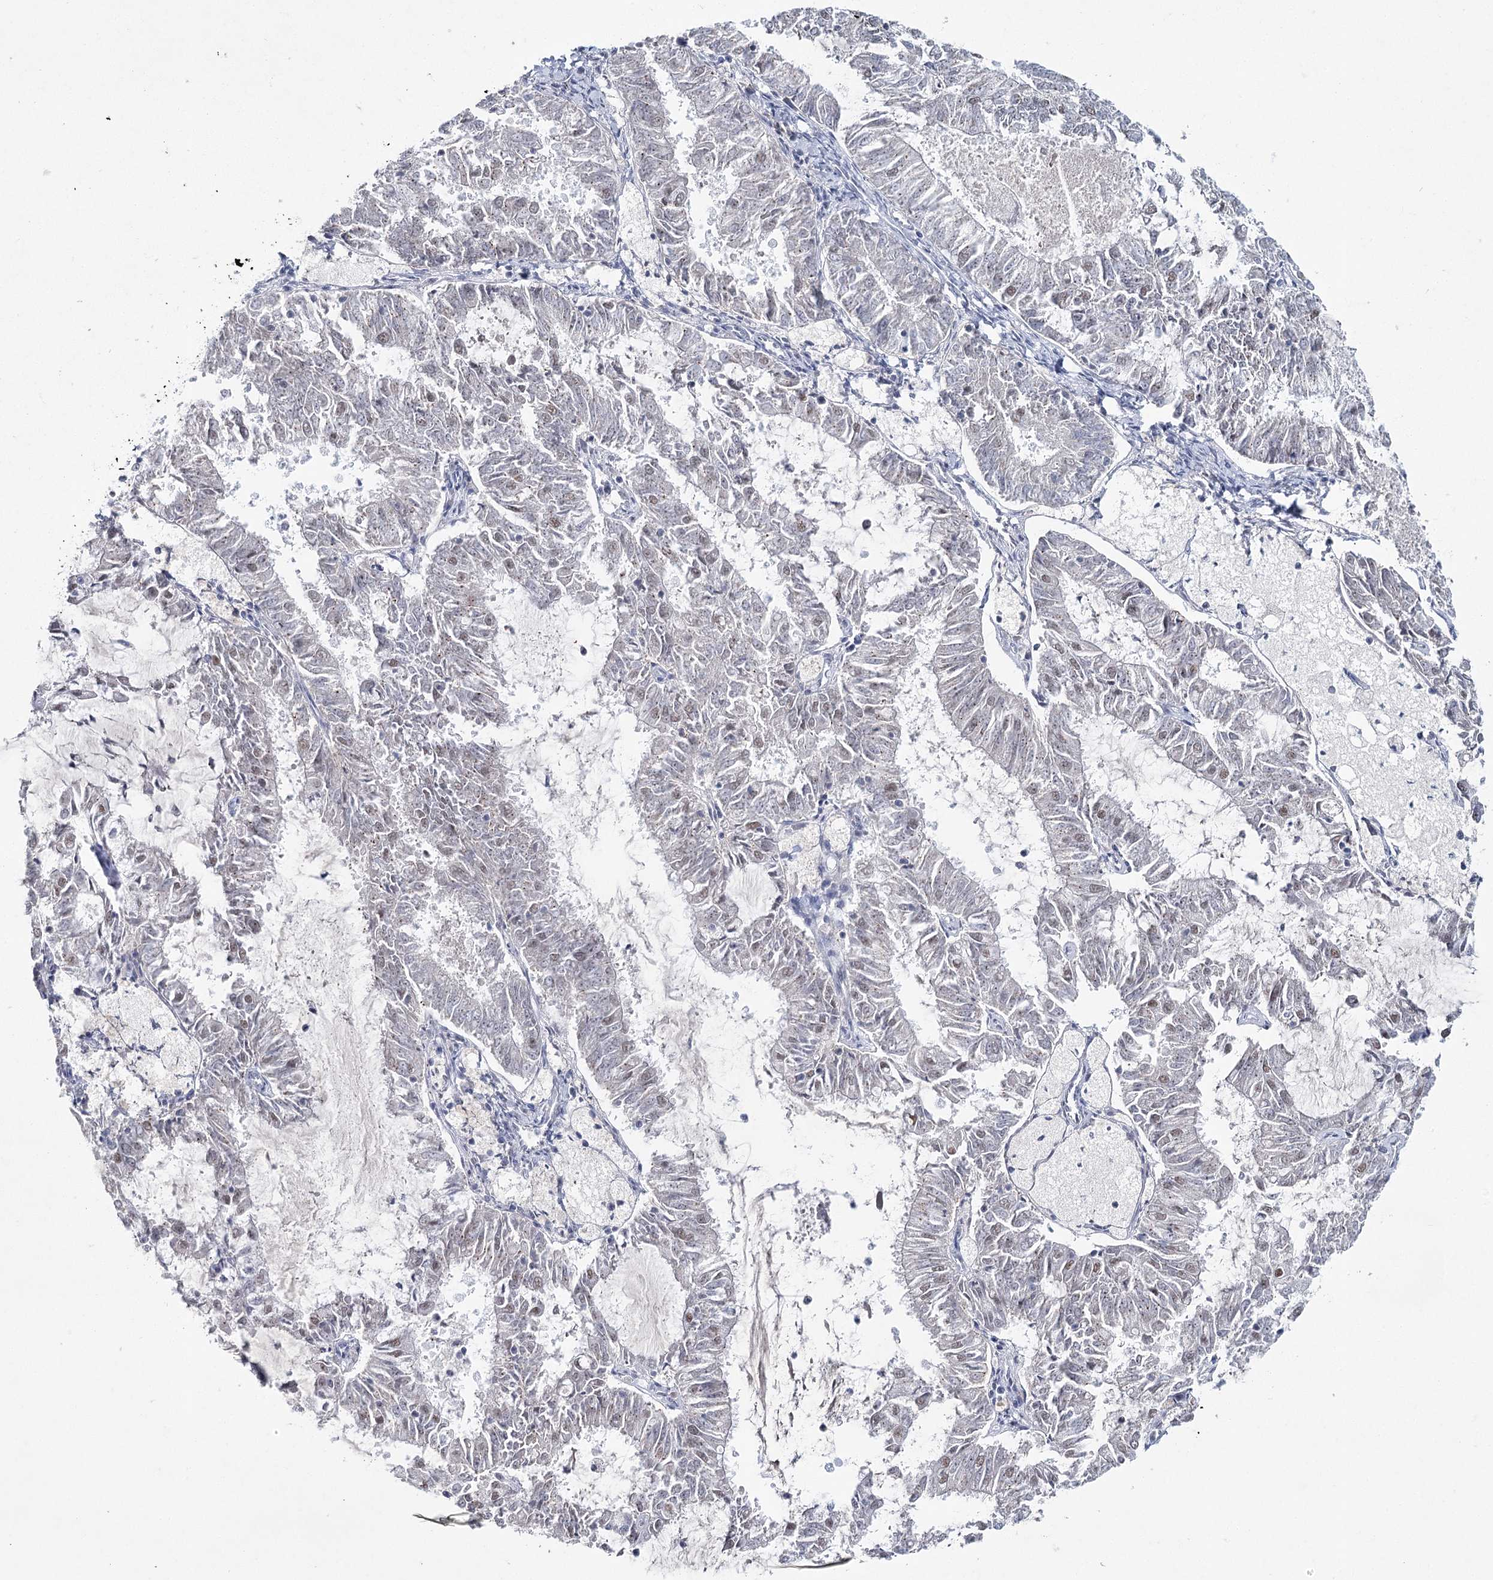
{"staining": {"intensity": "weak", "quantity": "25%-75%", "location": "nuclear"}, "tissue": "endometrial cancer", "cell_type": "Tumor cells", "image_type": "cancer", "snomed": [{"axis": "morphology", "description": "Adenocarcinoma, NOS"}, {"axis": "topography", "description": "Endometrium"}], "caption": "A high-resolution micrograph shows IHC staining of adenocarcinoma (endometrial), which exhibits weak nuclear expression in about 25%-75% of tumor cells.", "gene": "ZC3H8", "patient": {"sex": "female", "age": 57}}